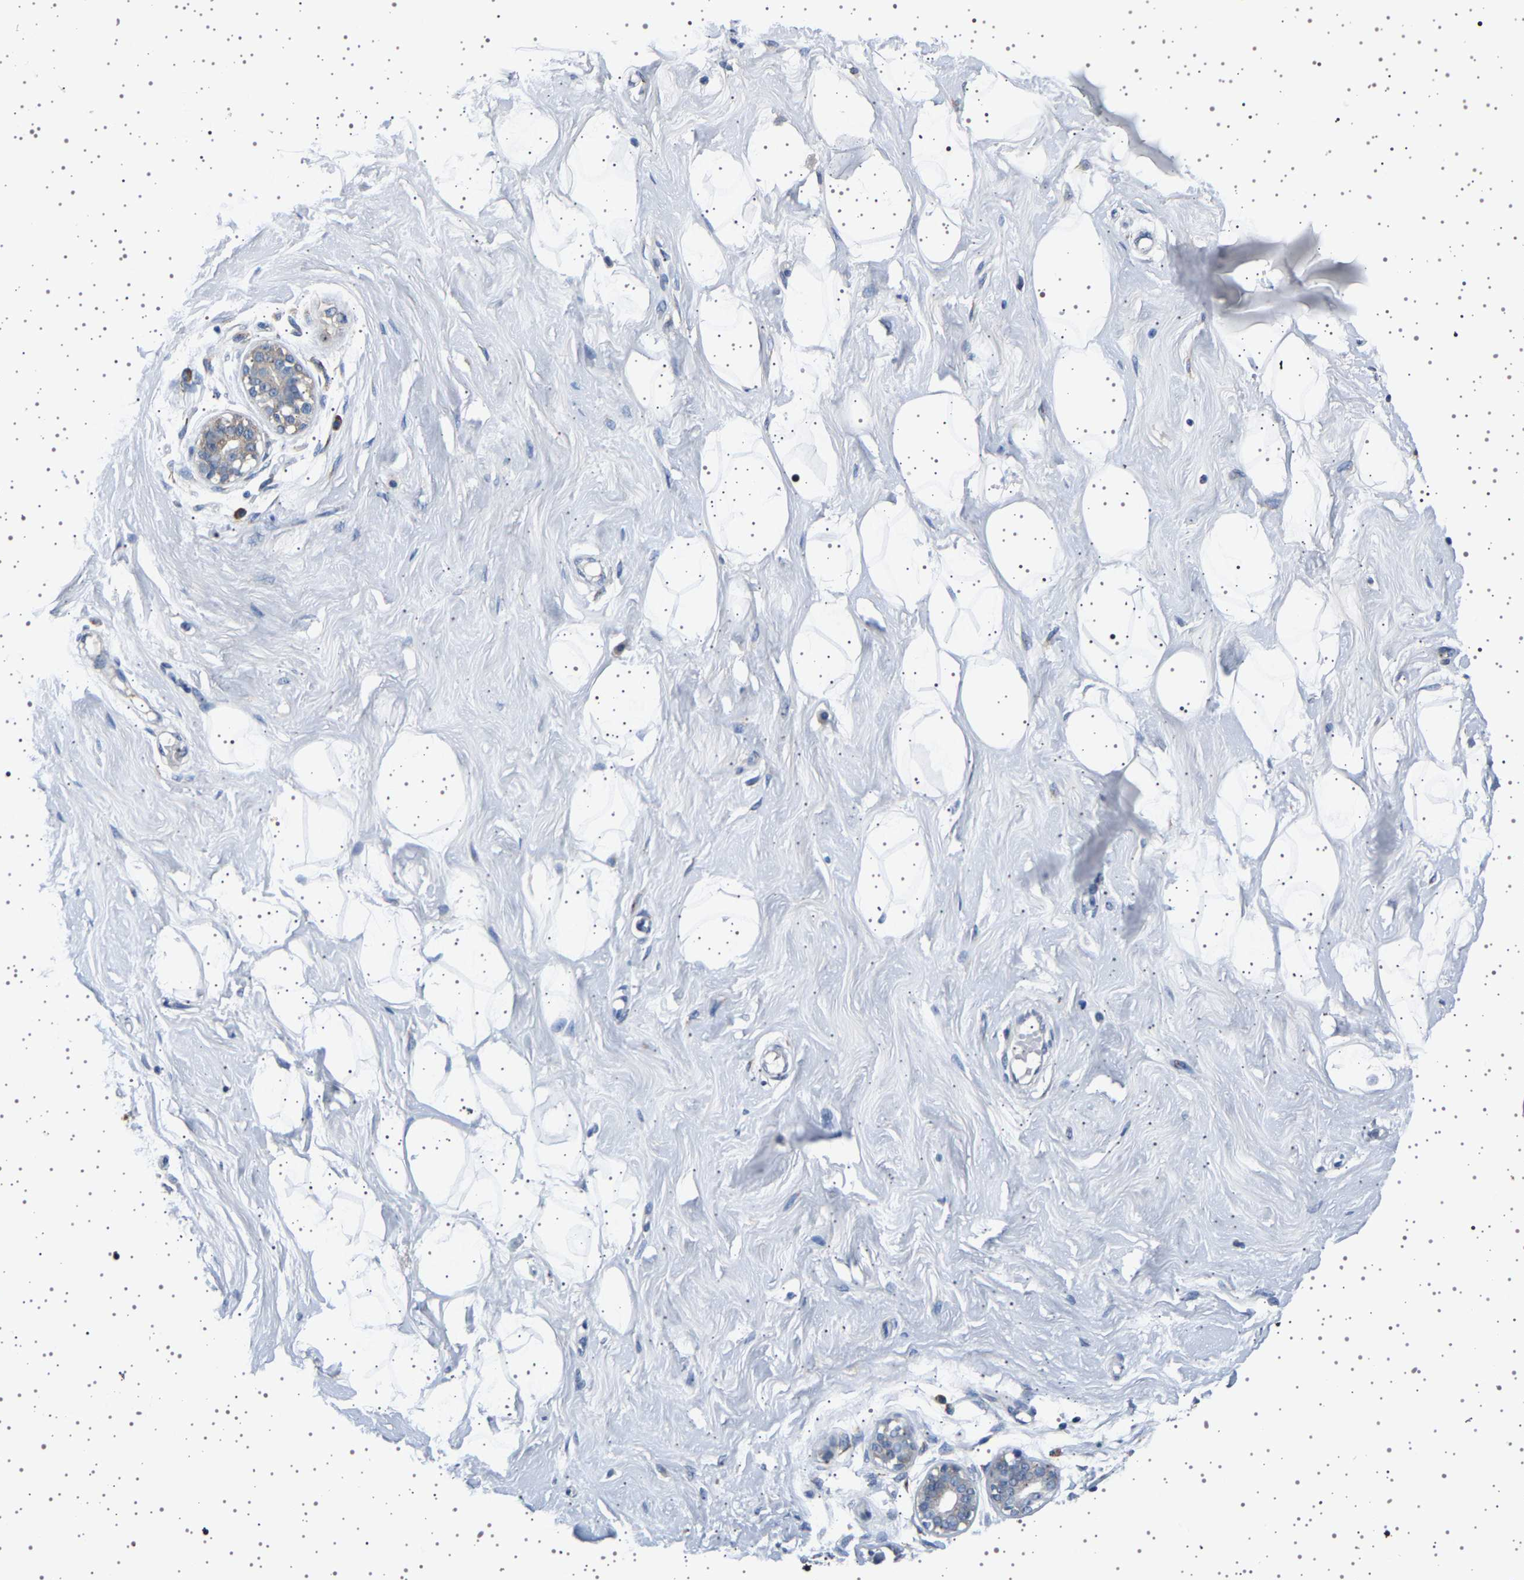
{"staining": {"intensity": "negative", "quantity": "none", "location": "none"}, "tissue": "breast", "cell_type": "Adipocytes", "image_type": "normal", "snomed": [{"axis": "morphology", "description": "Normal tissue, NOS"}, {"axis": "topography", "description": "Breast"}], "caption": "Histopathology image shows no significant protein expression in adipocytes of benign breast. Nuclei are stained in blue.", "gene": "FTCD", "patient": {"sex": "female", "age": 23}}